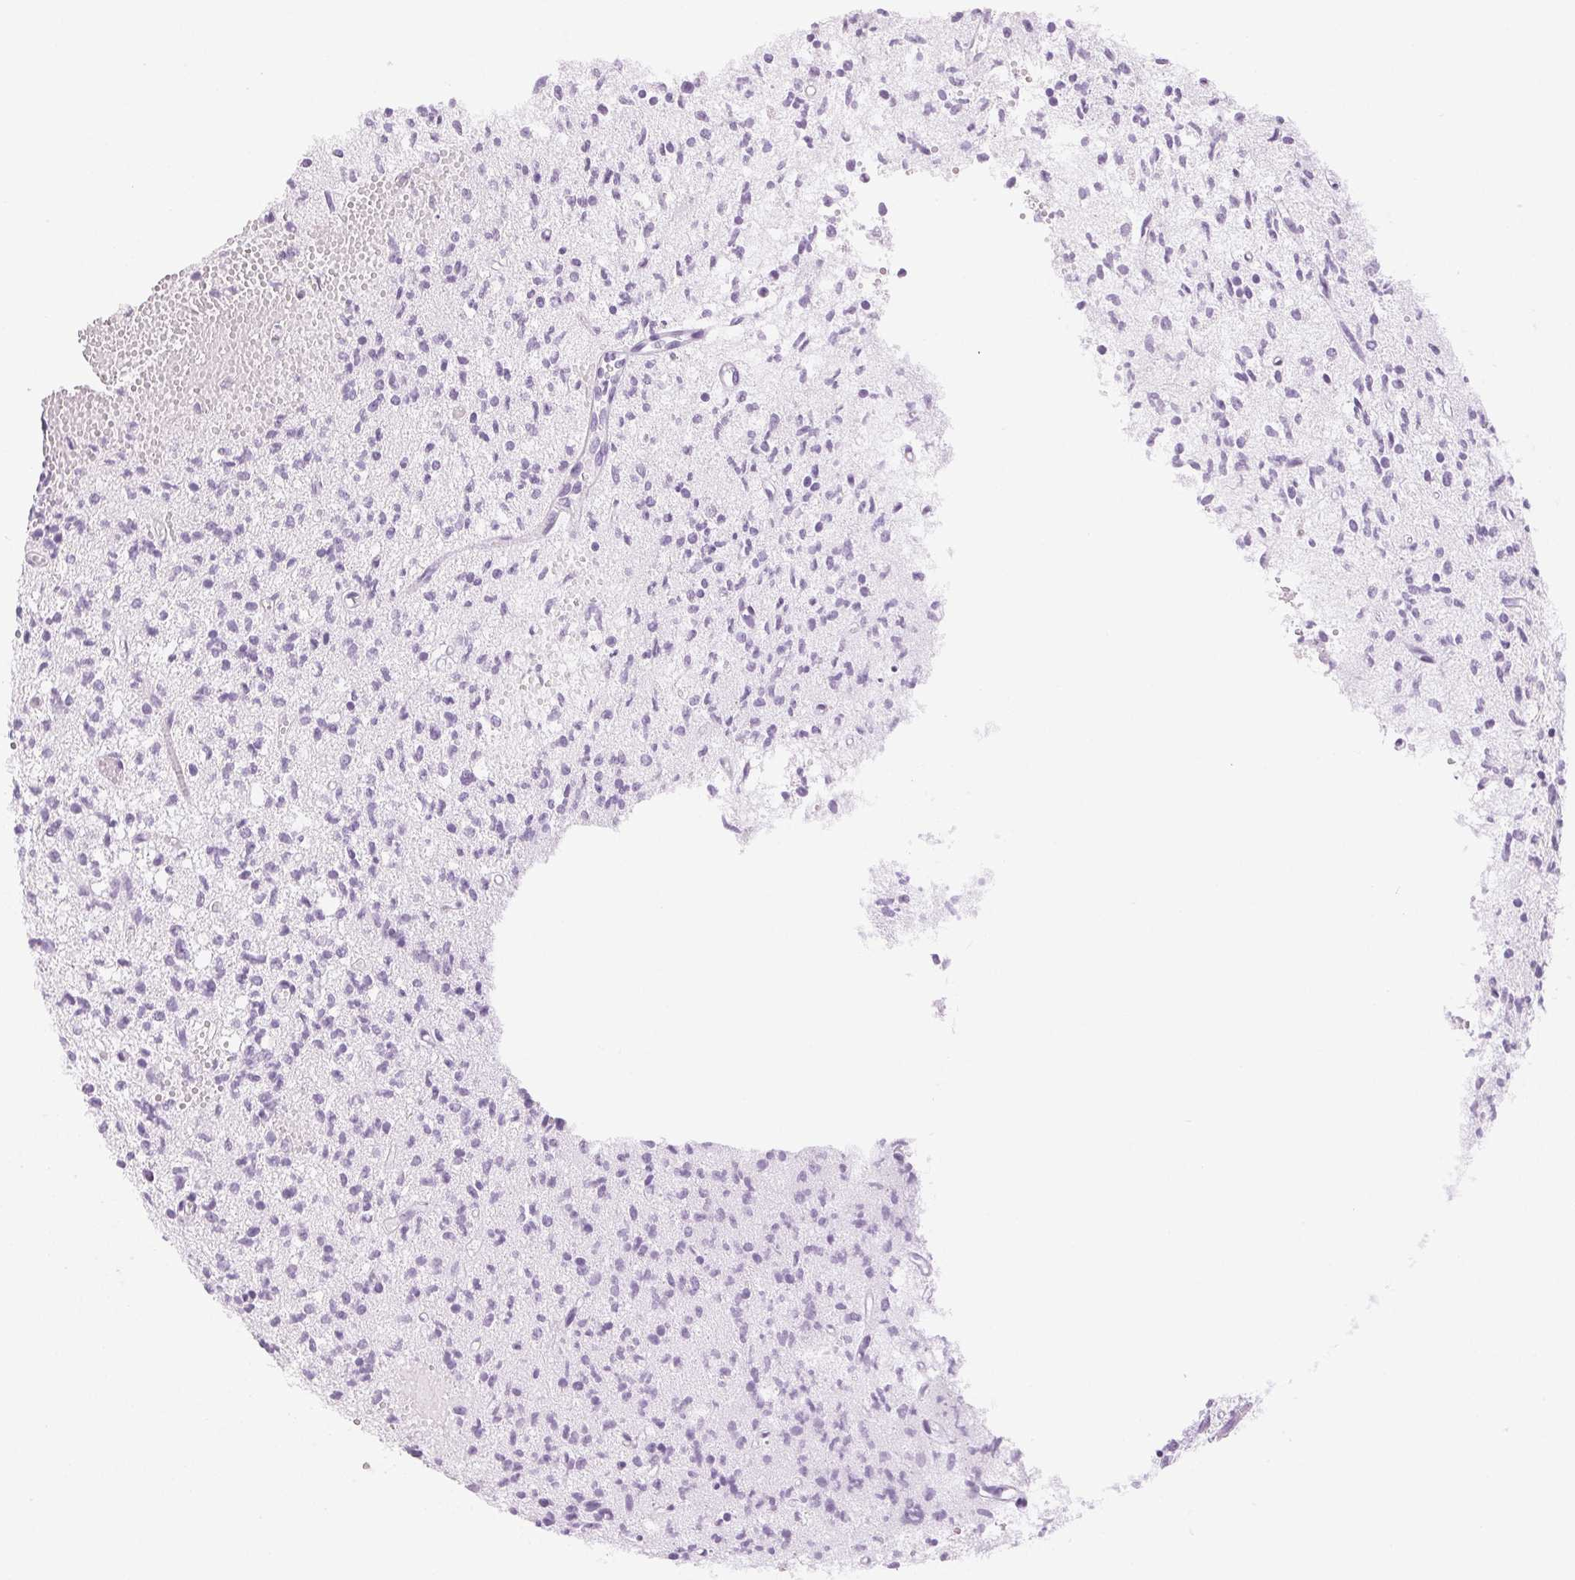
{"staining": {"intensity": "negative", "quantity": "none", "location": "none"}, "tissue": "glioma", "cell_type": "Tumor cells", "image_type": "cancer", "snomed": [{"axis": "morphology", "description": "Glioma, malignant, Low grade"}, {"axis": "topography", "description": "Brain"}], "caption": "Human malignant low-grade glioma stained for a protein using immunohistochemistry reveals no positivity in tumor cells.", "gene": "LTF", "patient": {"sex": "male", "age": 64}}